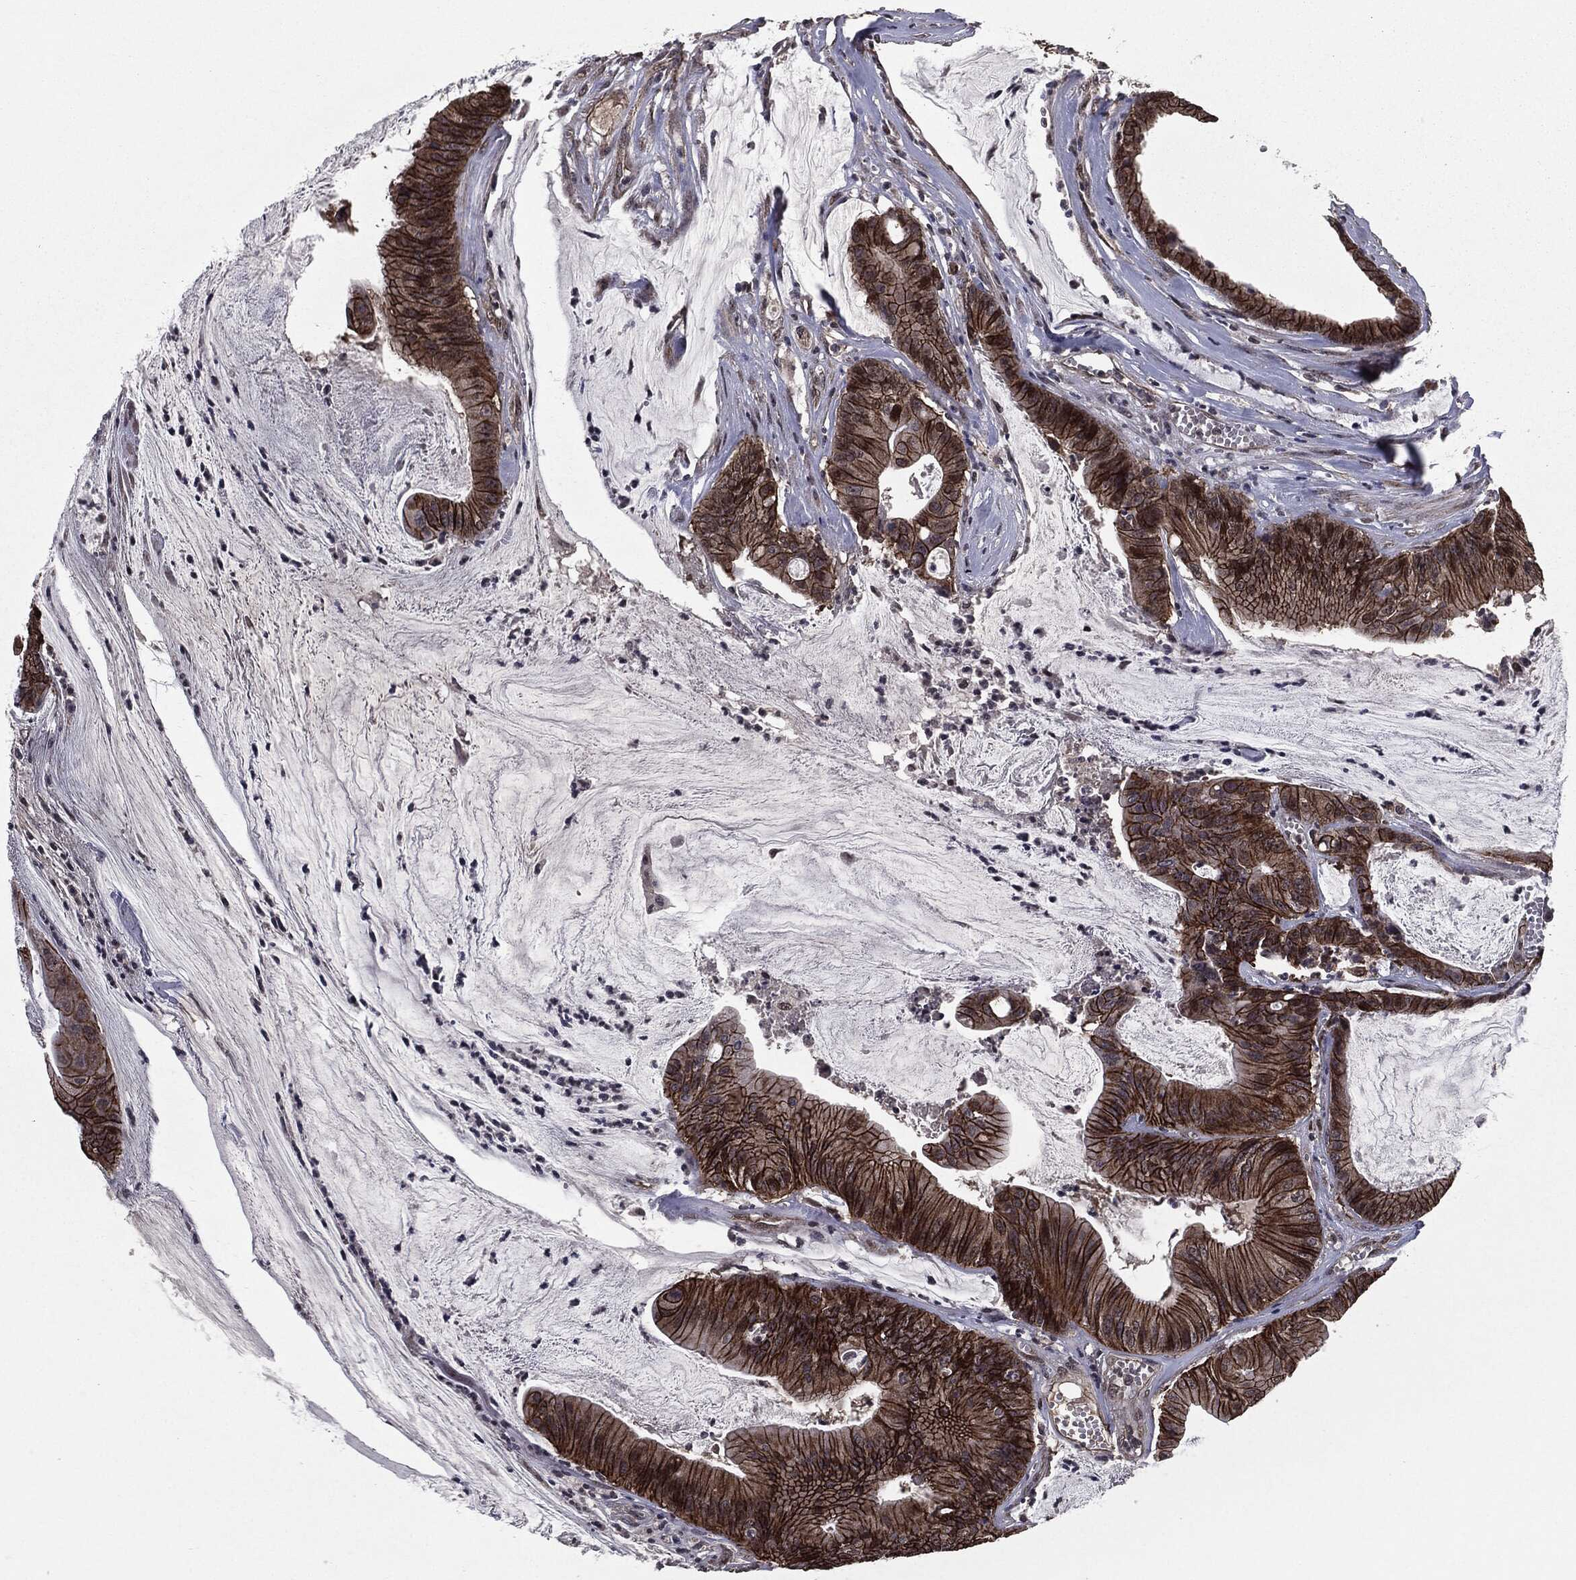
{"staining": {"intensity": "strong", "quantity": ">75%", "location": "cytoplasmic/membranous"}, "tissue": "colorectal cancer", "cell_type": "Tumor cells", "image_type": "cancer", "snomed": [{"axis": "morphology", "description": "Adenocarcinoma, NOS"}, {"axis": "topography", "description": "Colon"}], "caption": "Adenocarcinoma (colorectal) stained for a protein (brown) shows strong cytoplasmic/membranous positive positivity in approximately >75% of tumor cells.", "gene": "PTPA", "patient": {"sex": "female", "age": 69}}